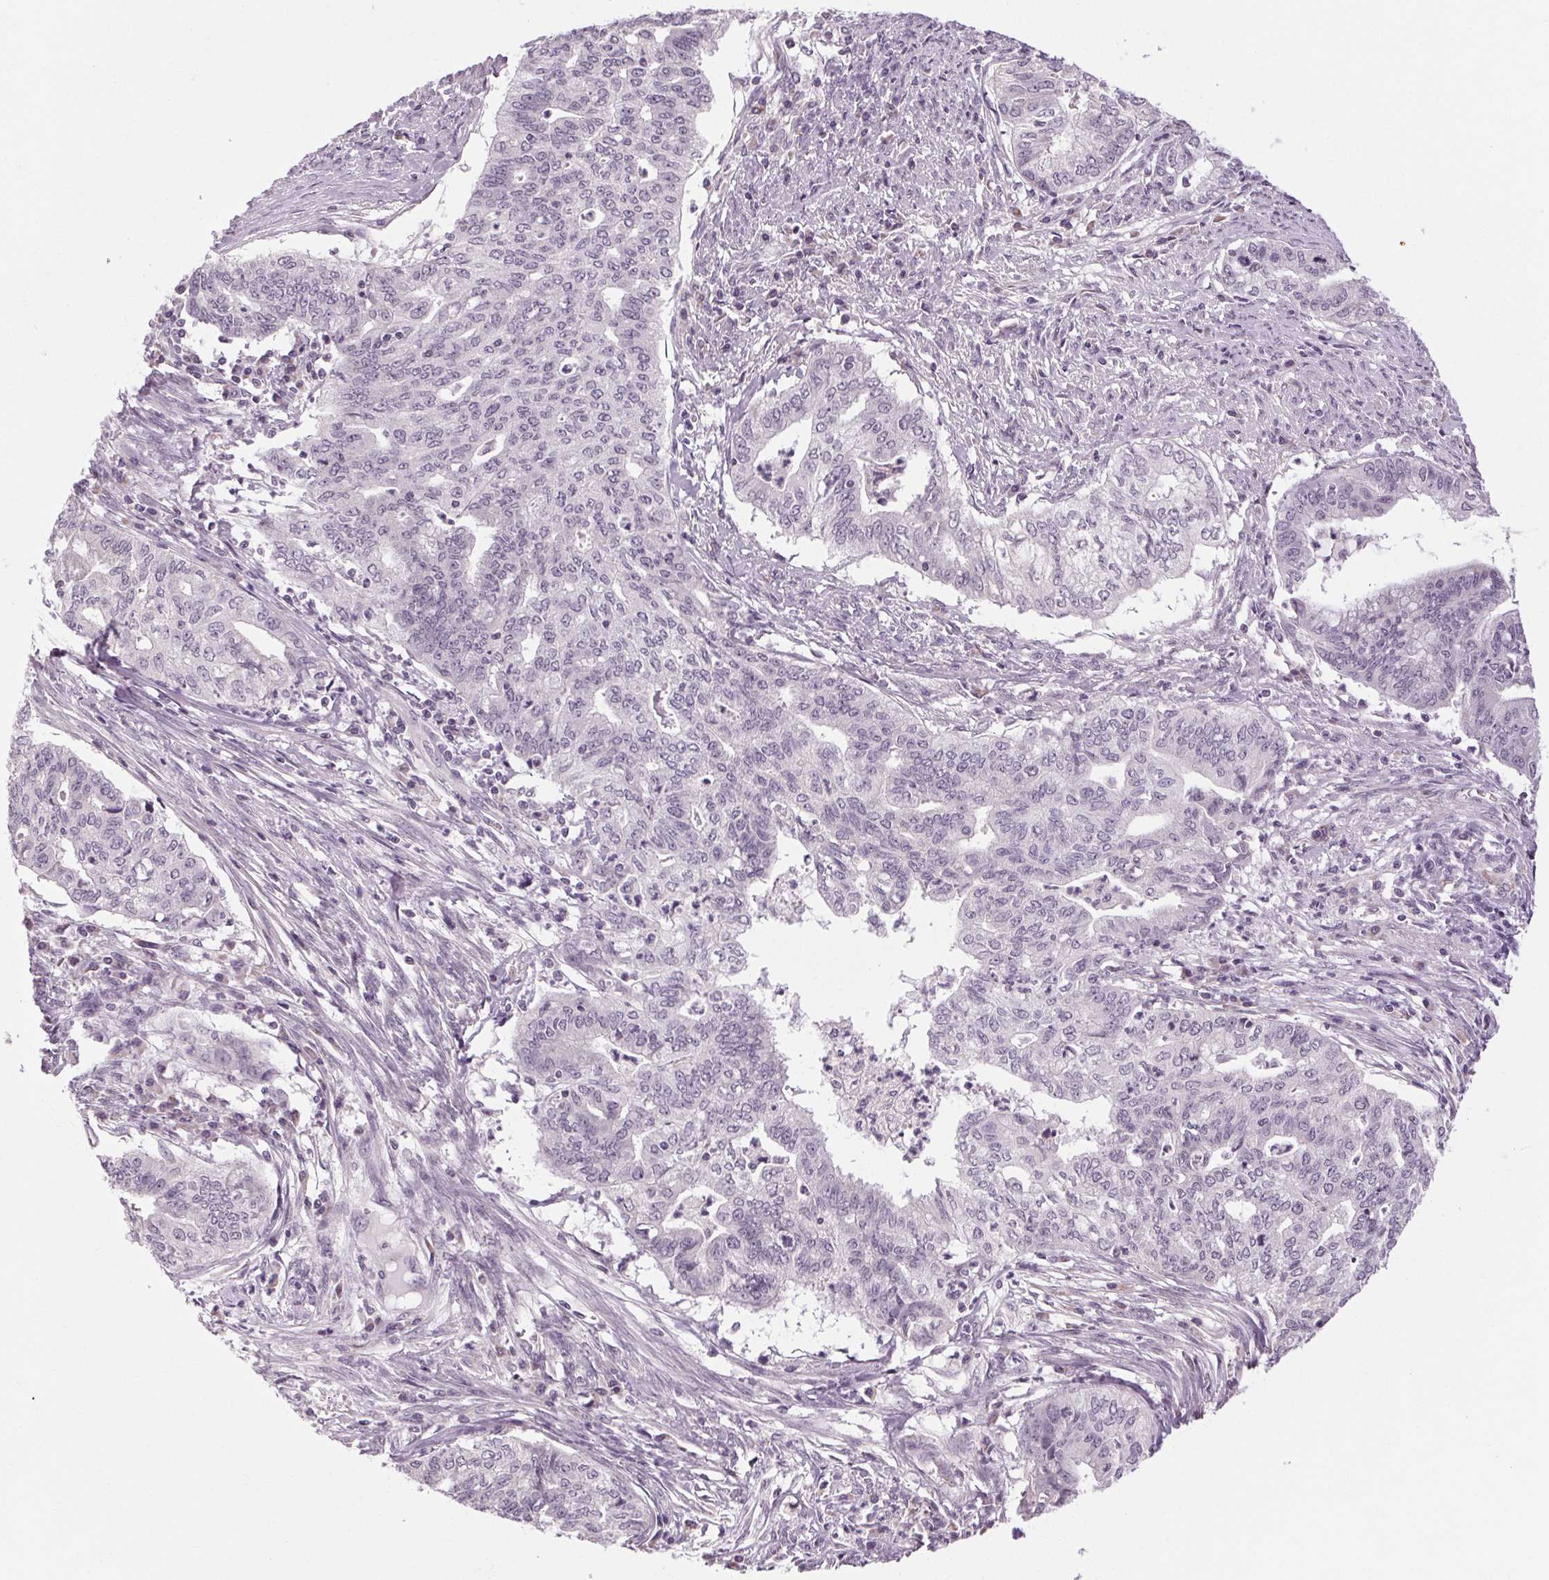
{"staining": {"intensity": "negative", "quantity": "none", "location": "none"}, "tissue": "endometrial cancer", "cell_type": "Tumor cells", "image_type": "cancer", "snomed": [{"axis": "morphology", "description": "Adenocarcinoma, NOS"}, {"axis": "topography", "description": "Endometrium"}], "caption": "IHC image of neoplastic tissue: endometrial cancer stained with DAB (3,3'-diaminobenzidine) demonstrates no significant protein positivity in tumor cells. The staining was performed using DAB to visualize the protein expression in brown, while the nuclei were stained in blue with hematoxylin (Magnification: 20x).", "gene": "KLHL40", "patient": {"sex": "female", "age": 79}}